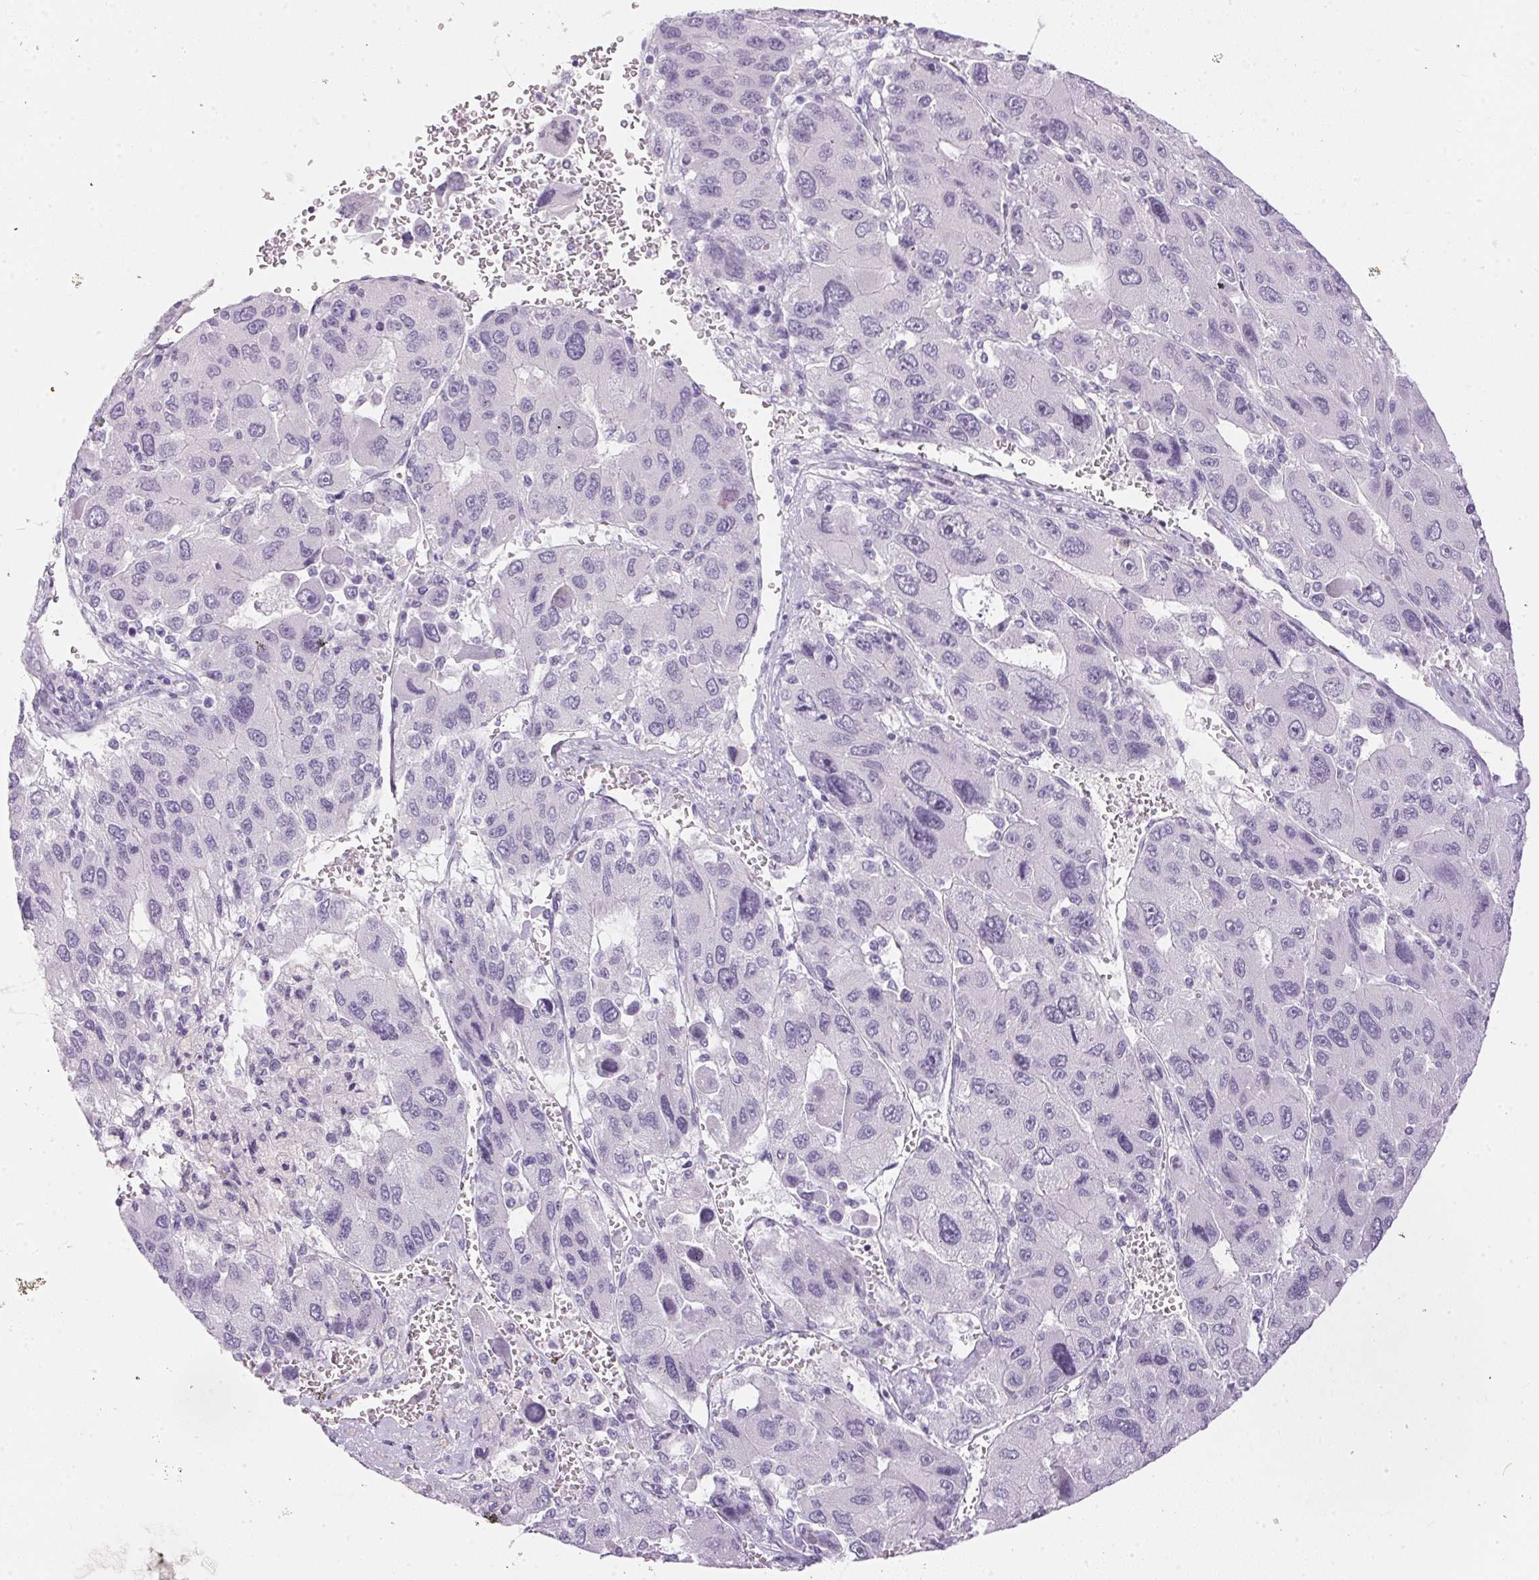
{"staining": {"intensity": "negative", "quantity": "none", "location": "none"}, "tissue": "liver cancer", "cell_type": "Tumor cells", "image_type": "cancer", "snomed": [{"axis": "morphology", "description": "Carcinoma, Hepatocellular, NOS"}, {"axis": "topography", "description": "Liver"}], "caption": "This is an immunohistochemistry (IHC) micrograph of human liver hepatocellular carcinoma. There is no expression in tumor cells.", "gene": "GBP6", "patient": {"sex": "female", "age": 41}}